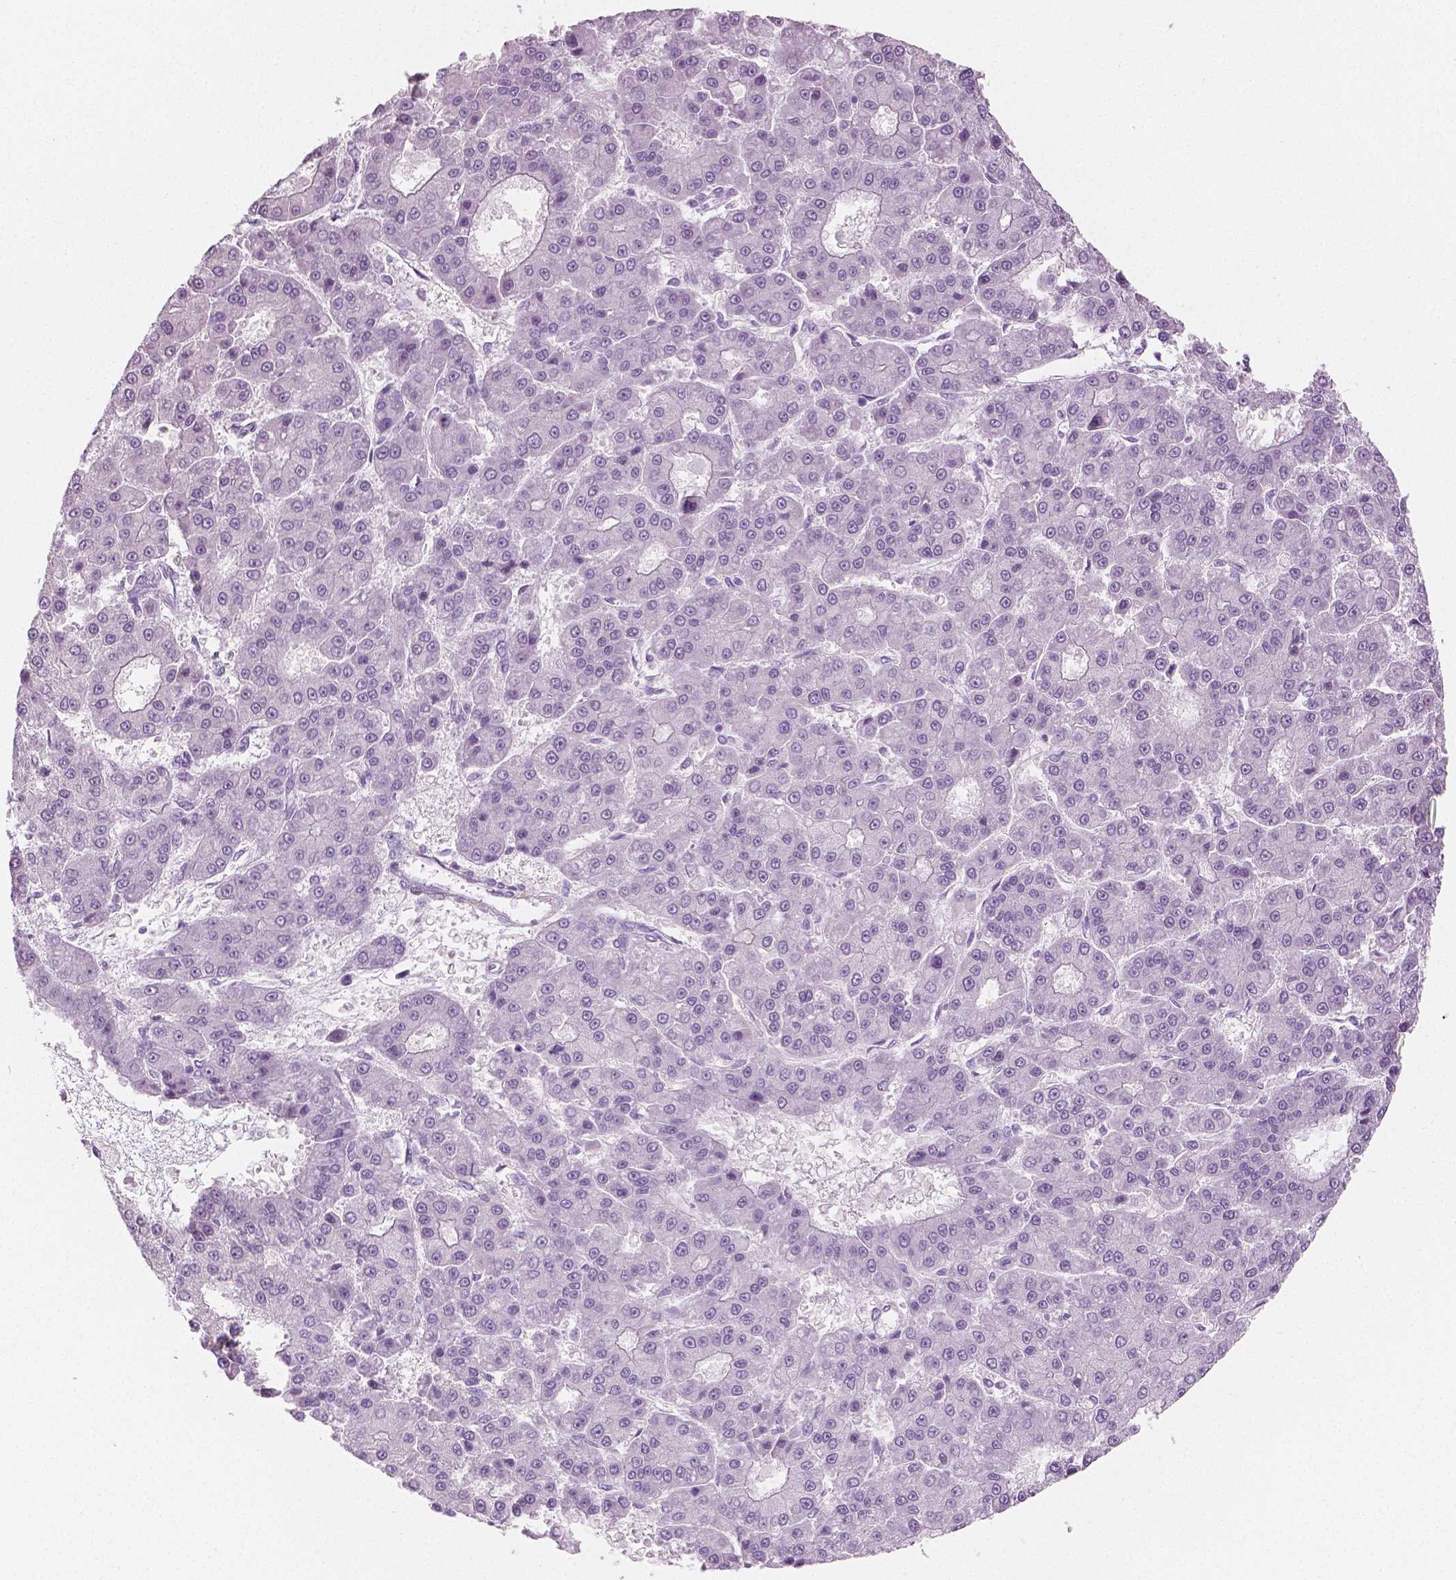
{"staining": {"intensity": "negative", "quantity": "none", "location": "none"}, "tissue": "liver cancer", "cell_type": "Tumor cells", "image_type": "cancer", "snomed": [{"axis": "morphology", "description": "Carcinoma, Hepatocellular, NOS"}, {"axis": "topography", "description": "Liver"}], "caption": "This is a image of immunohistochemistry staining of liver cancer, which shows no staining in tumor cells. The staining is performed using DAB brown chromogen with nuclei counter-stained in using hematoxylin.", "gene": "PLIN4", "patient": {"sex": "male", "age": 70}}